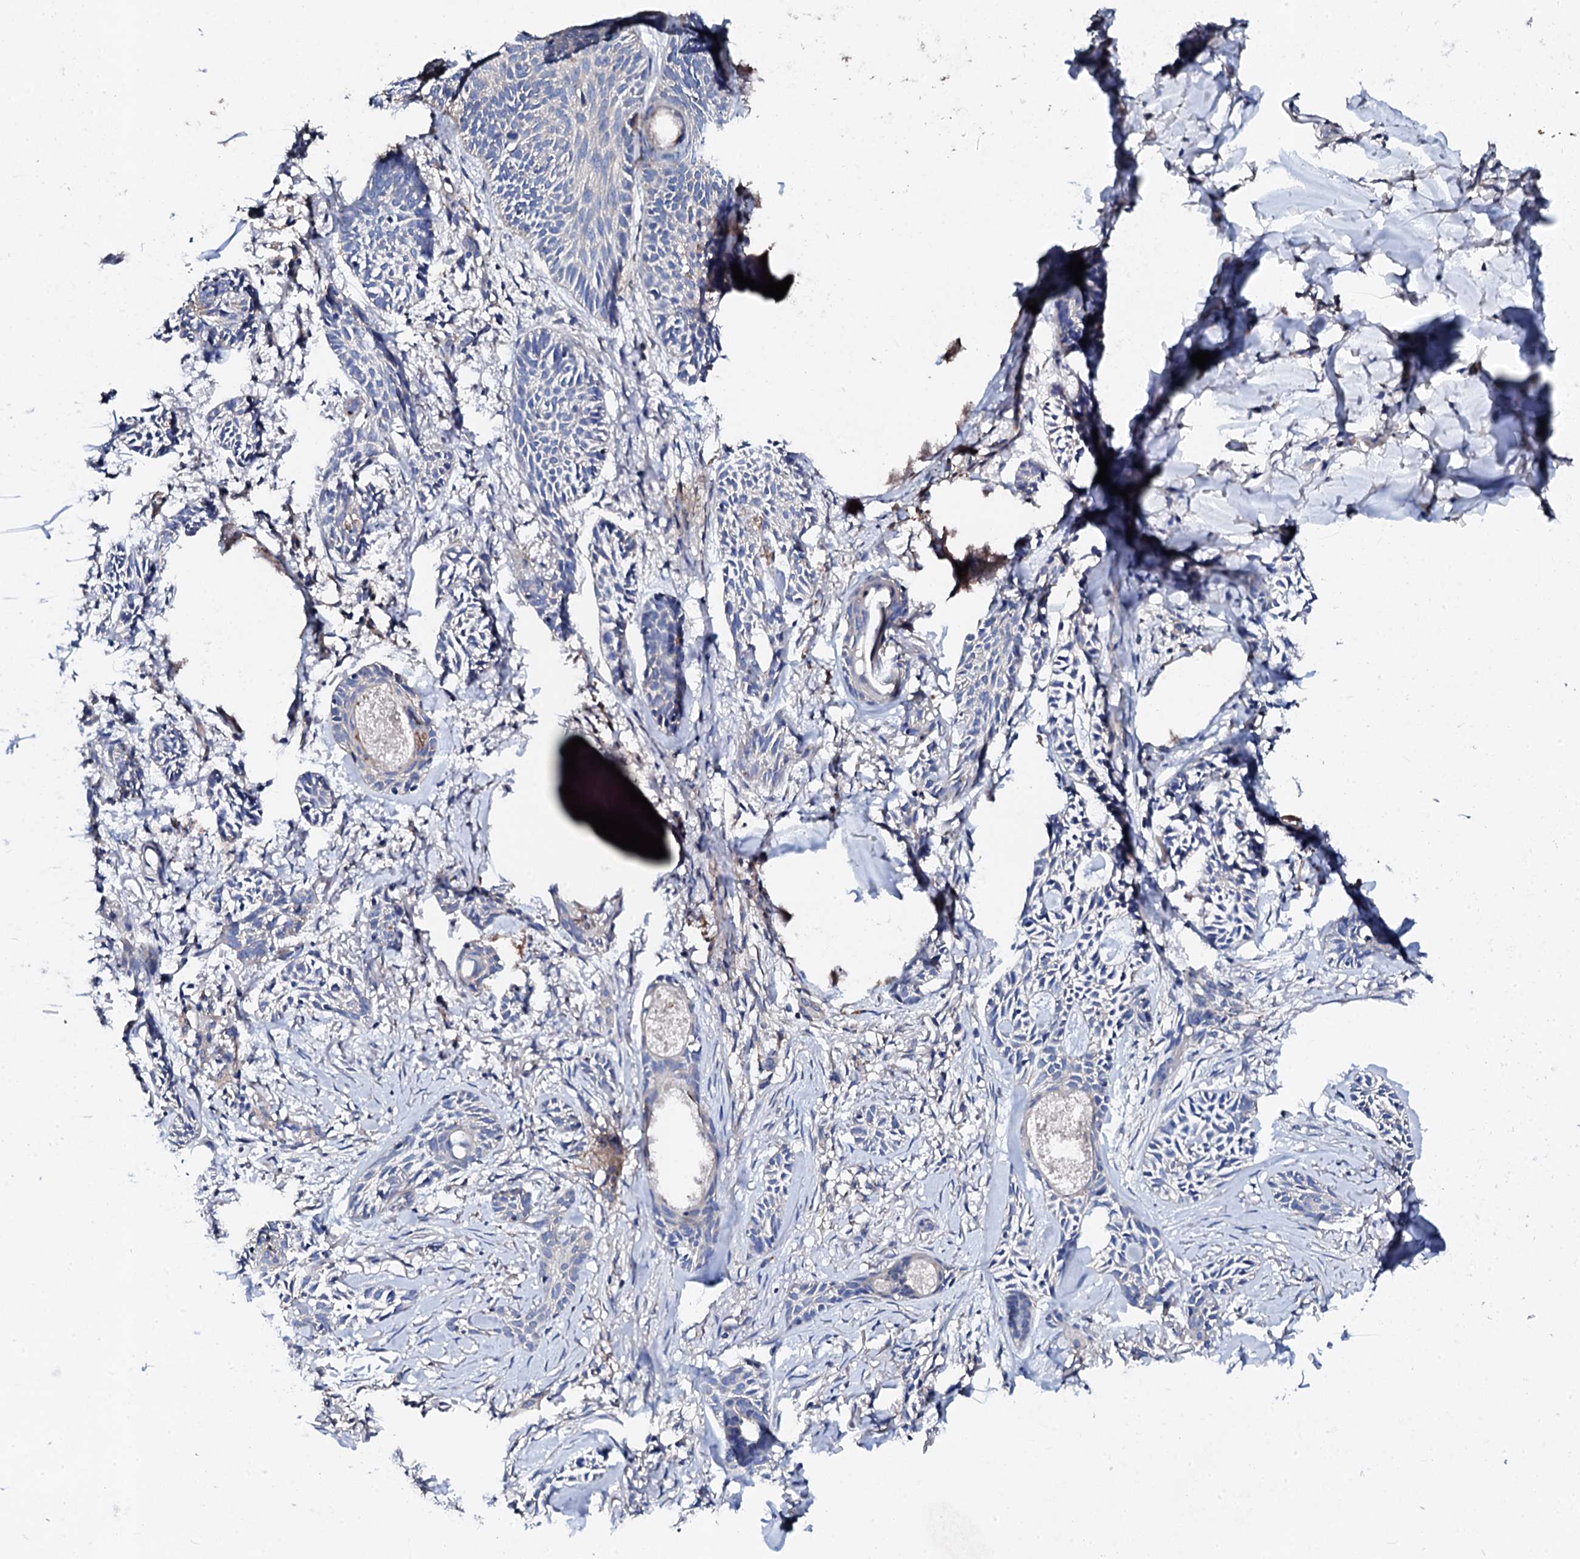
{"staining": {"intensity": "negative", "quantity": "none", "location": "none"}, "tissue": "skin cancer", "cell_type": "Tumor cells", "image_type": "cancer", "snomed": [{"axis": "morphology", "description": "Basal cell carcinoma"}, {"axis": "topography", "description": "Skin"}], "caption": "Immunohistochemistry photomicrograph of neoplastic tissue: human basal cell carcinoma (skin) stained with DAB reveals no significant protein staining in tumor cells.", "gene": "KLHL32", "patient": {"sex": "female", "age": 59}}